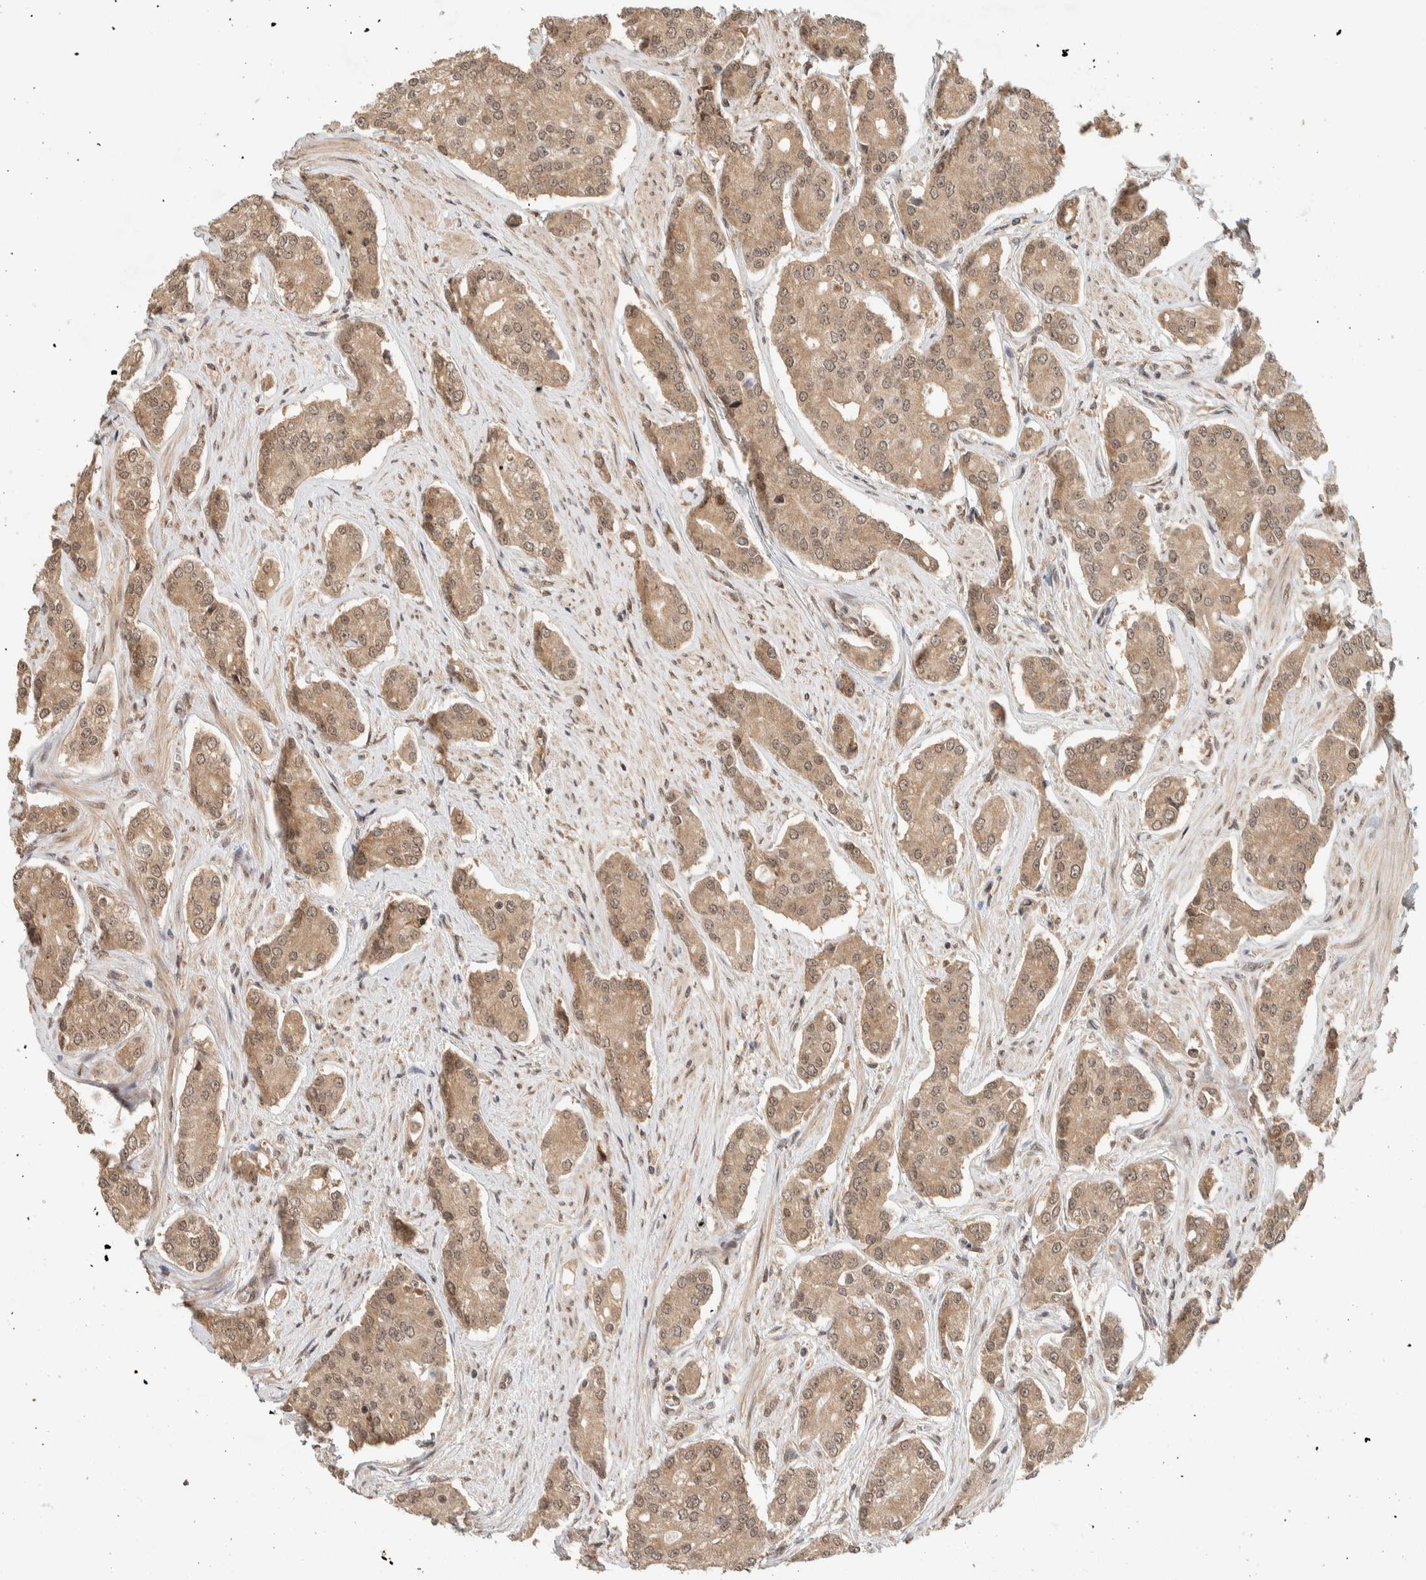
{"staining": {"intensity": "weak", "quantity": ">75%", "location": "cytoplasmic/membranous"}, "tissue": "prostate cancer", "cell_type": "Tumor cells", "image_type": "cancer", "snomed": [{"axis": "morphology", "description": "Adenocarcinoma, High grade"}, {"axis": "topography", "description": "Prostate"}], "caption": "Tumor cells exhibit low levels of weak cytoplasmic/membranous expression in about >75% of cells in human prostate cancer (adenocarcinoma (high-grade)).", "gene": "ZBTB2", "patient": {"sex": "male", "age": 71}}